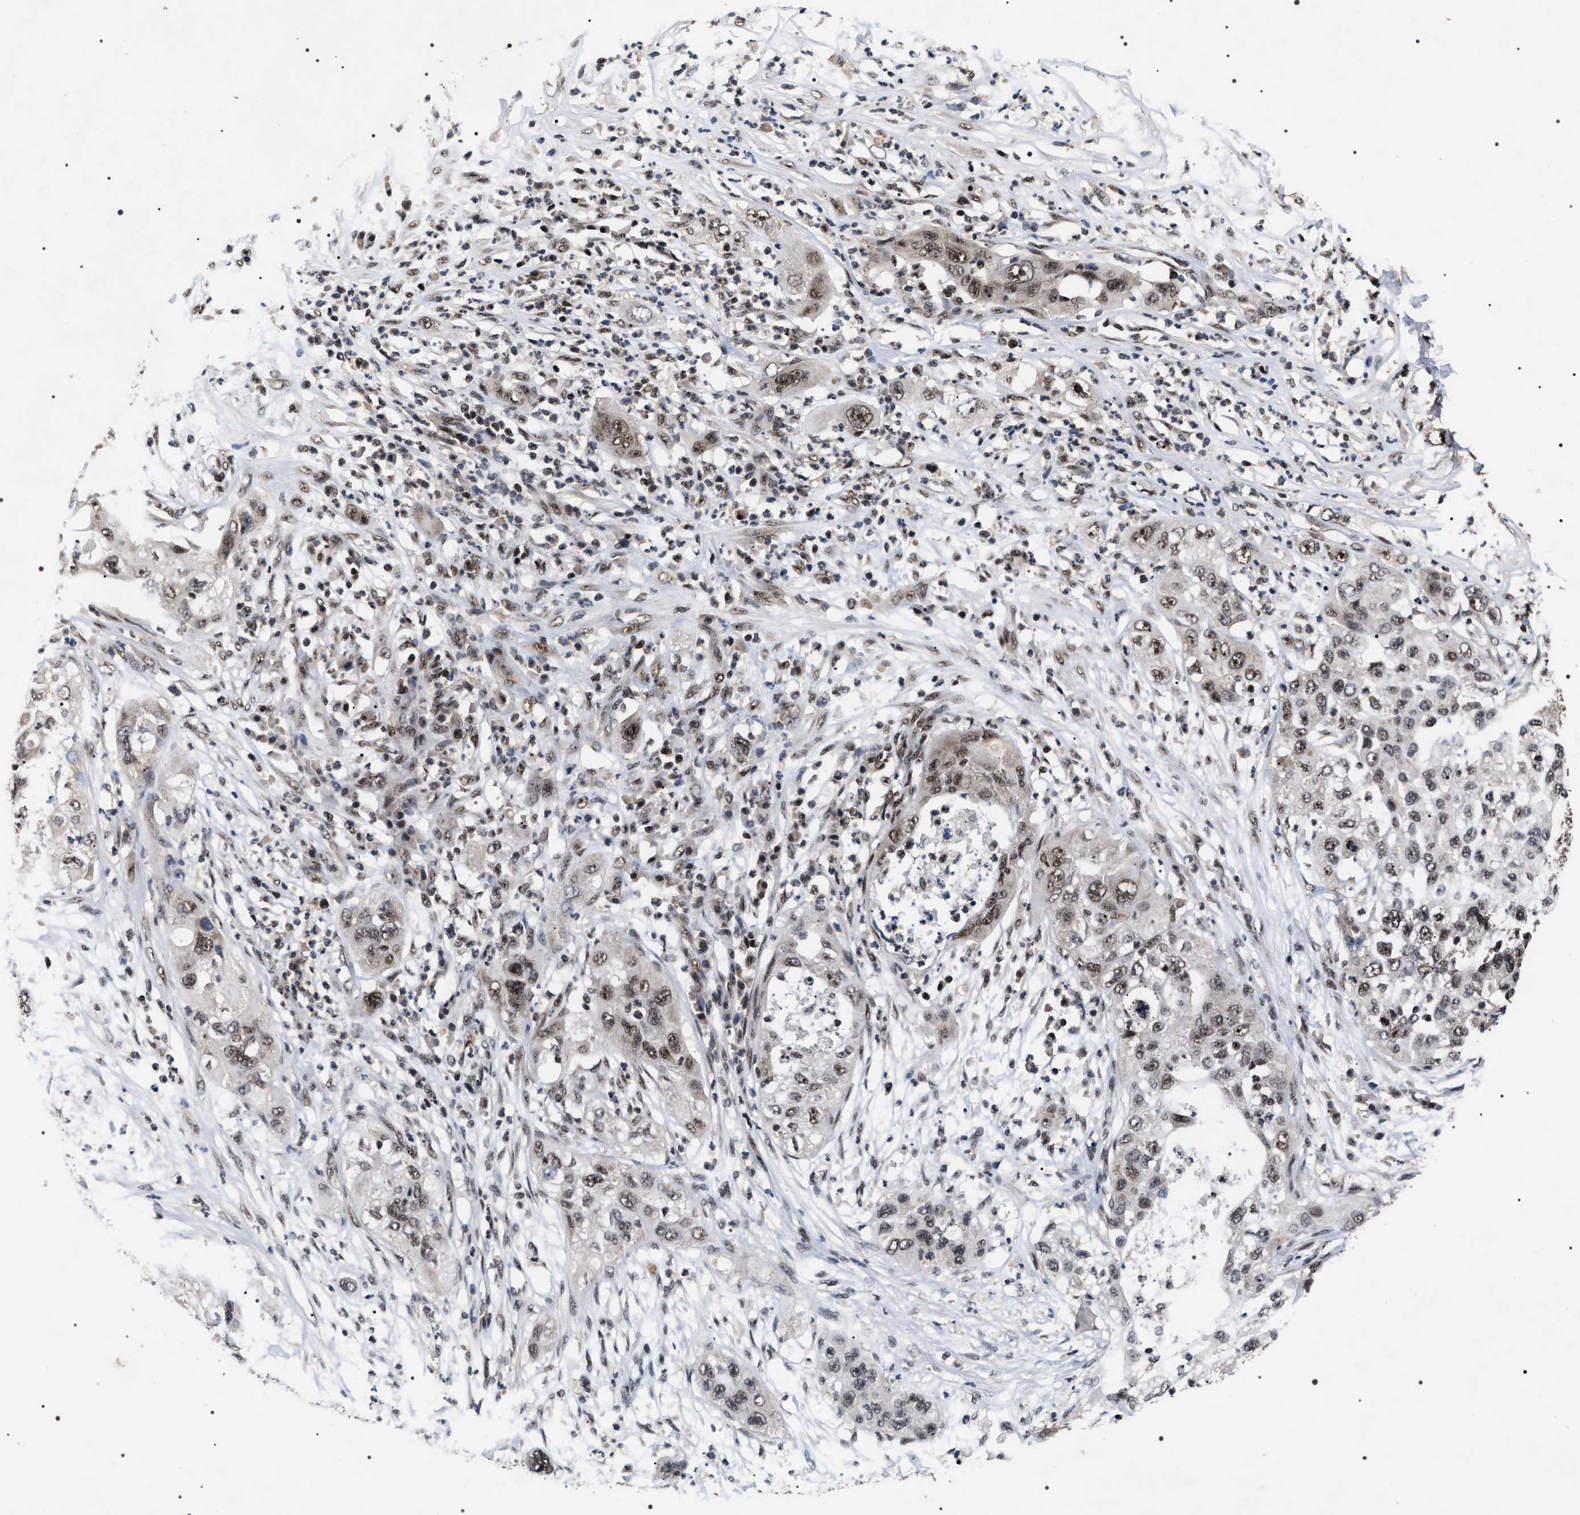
{"staining": {"intensity": "moderate", "quantity": ">75%", "location": "nuclear"}, "tissue": "pancreatic cancer", "cell_type": "Tumor cells", "image_type": "cancer", "snomed": [{"axis": "morphology", "description": "Adenocarcinoma, NOS"}, {"axis": "topography", "description": "Pancreas"}], "caption": "A medium amount of moderate nuclear staining is seen in about >75% of tumor cells in pancreatic cancer (adenocarcinoma) tissue. The staining was performed using DAB (3,3'-diaminobenzidine), with brown indicating positive protein expression. Nuclei are stained blue with hematoxylin.", "gene": "RRP1B", "patient": {"sex": "female", "age": 78}}